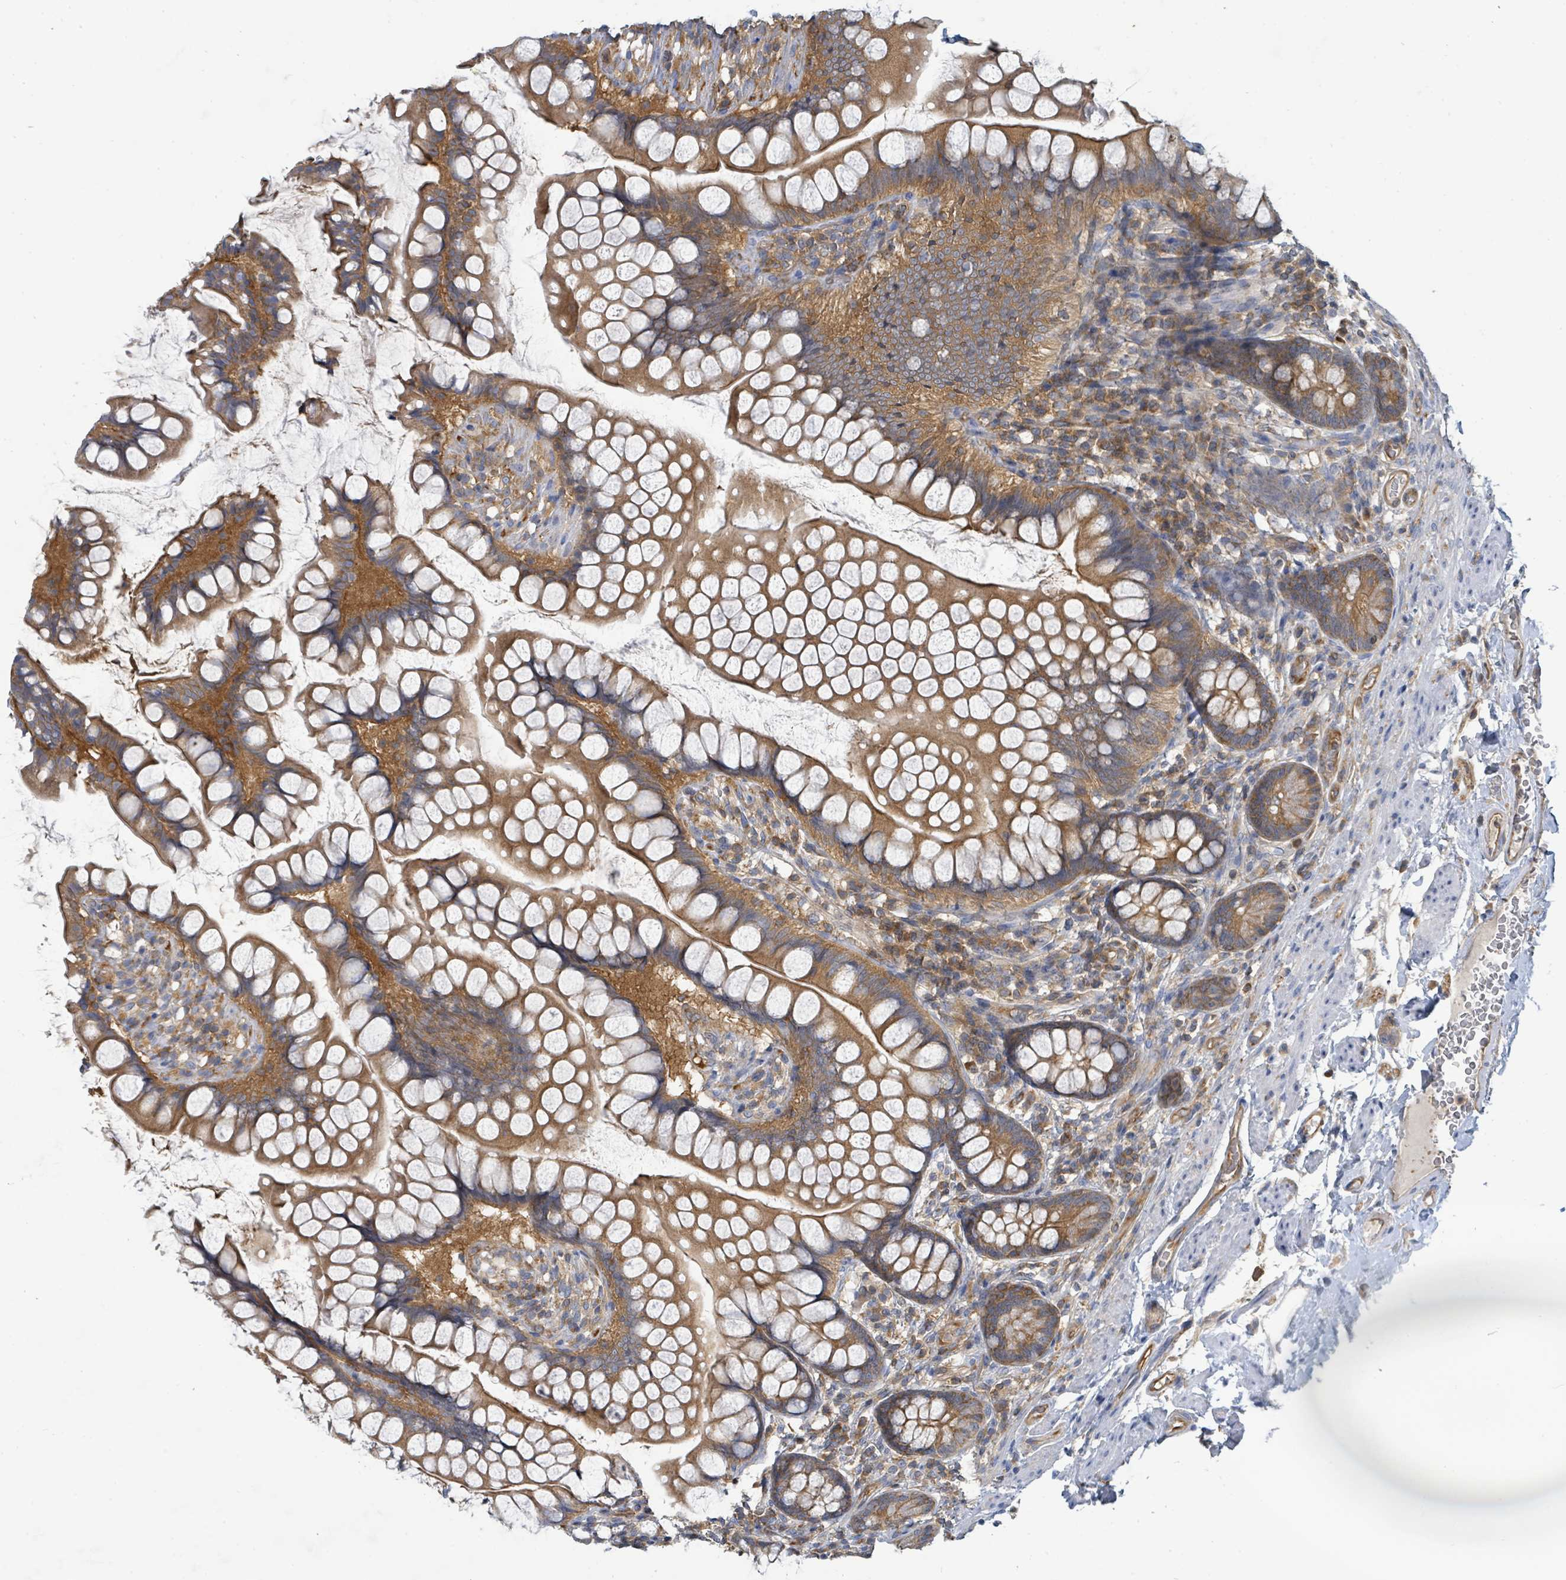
{"staining": {"intensity": "moderate", "quantity": ">75%", "location": "cytoplasmic/membranous"}, "tissue": "small intestine", "cell_type": "Glandular cells", "image_type": "normal", "snomed": [{"axis": "morphology", "description": "Normal tissue, NOS"}, {"axis": "topography", "description": "Small intestine"}], "caption": "A histopathology image showing moderate cytoplasmic/membranous positivity in about >75% of glandular cells in benign small intestine, as visualized by brown immunohistochemical staining.", "gene": "BOLA2B", "patient": {"sex": "male", "age": 70}}